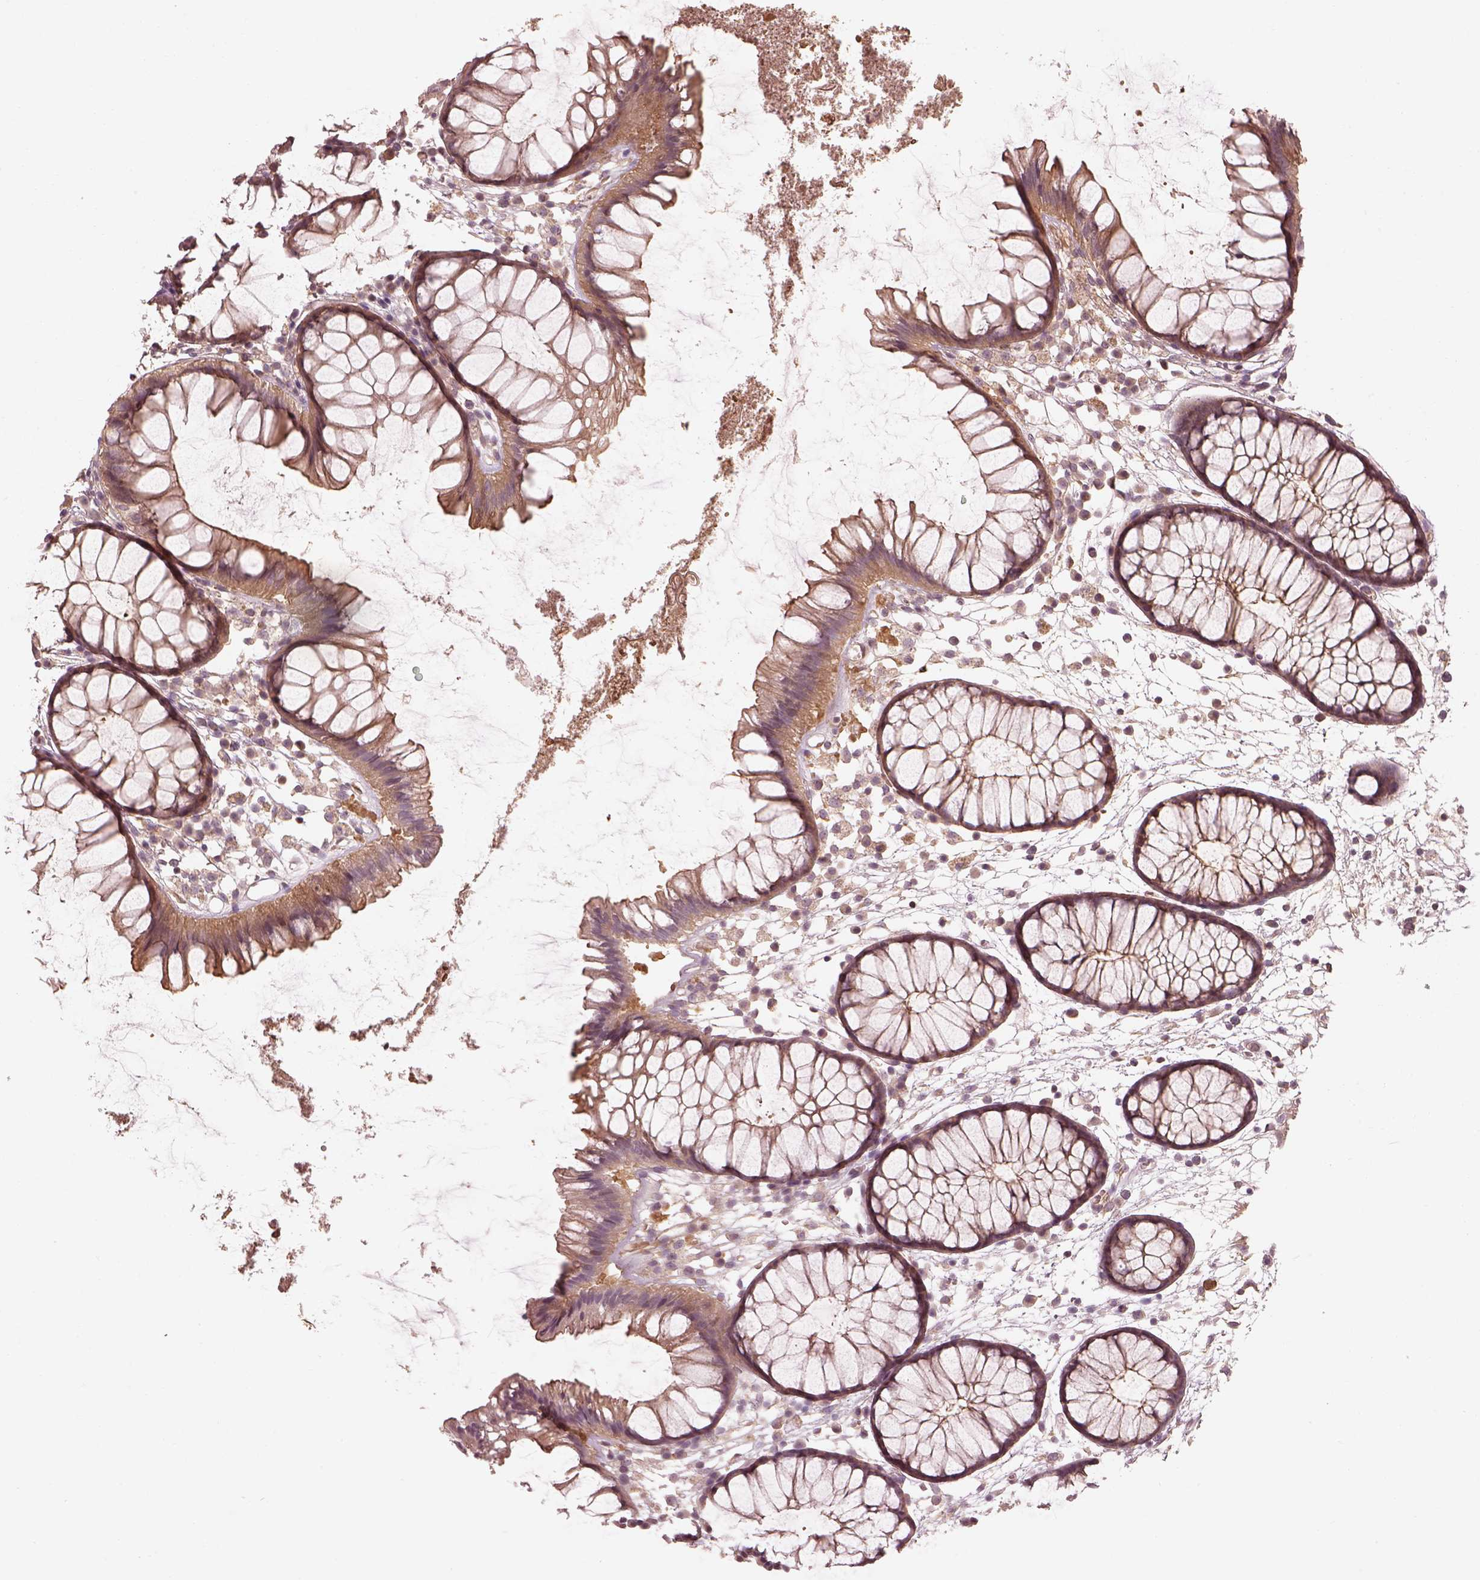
{"staining": {"intensity": "weak", "quantity": ">75%", "location": "cytoplasmic/membranous"}, "tissue": "colon", "cell_type": "Endothelial cells", "image_type": "normal", "snomed": [{"axis": "morphology", "description": "Normal tissue, NOS"}, {"axis": "morphology", "description": "Adenocarcinoma, NOS"}, {"axis": "topography", "description": "Colon"}], "caption": "Protein staining exhibits weak cytoplasmic/membranous staining in about >75% of endothelial cells in benign colon.", "gene": "FAM107B", "patient": {"sex": "male", "age": 65}}